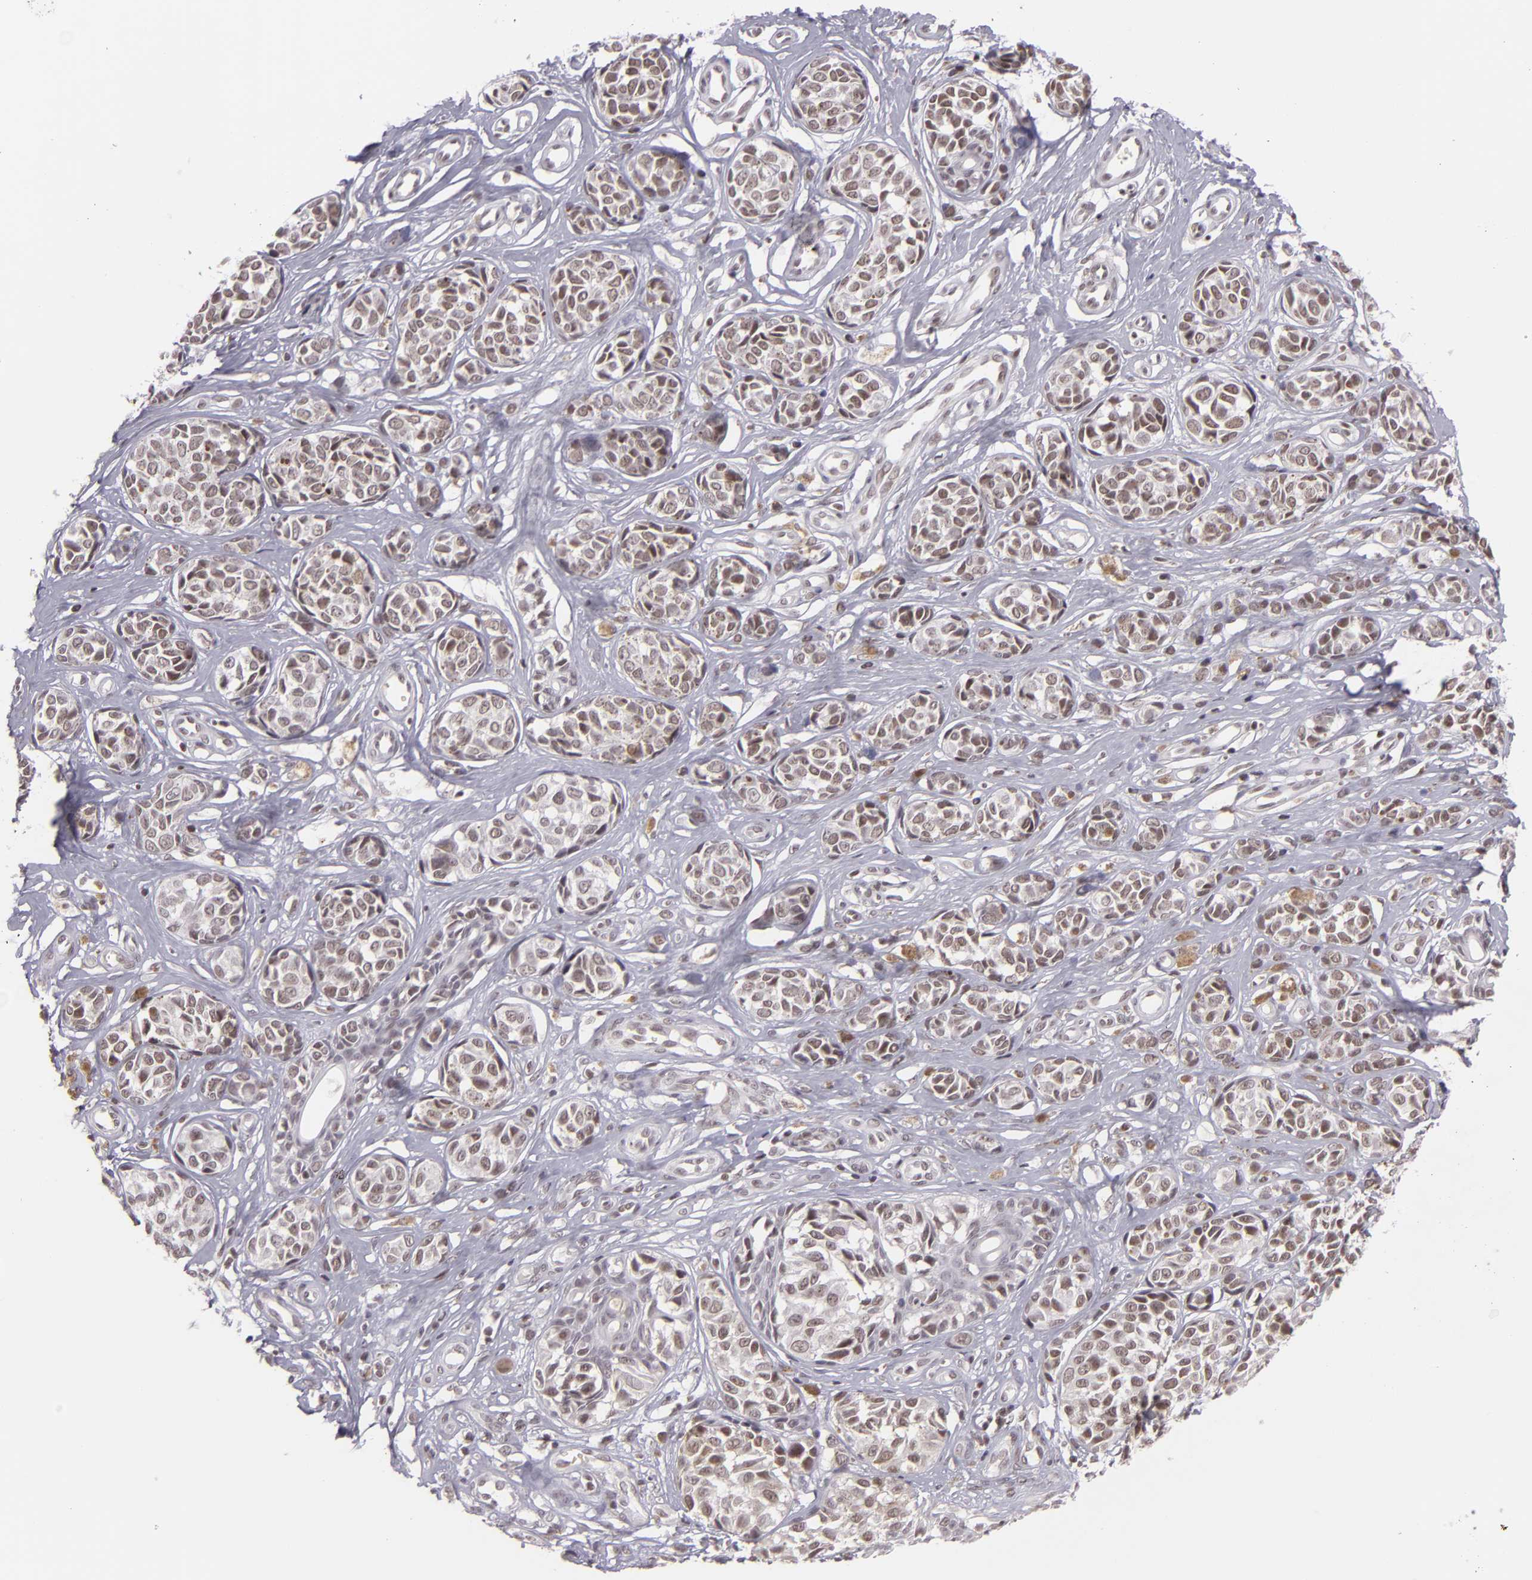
{"staining": {"intensity": "weak", "quantity": "25%-75%", "location": "nuclear"}, "tissue": "melanoma", "cell_type": "Tumor cells", "image_type": "cancer", "snomed": [{"axis": "morphology", "description": "Malignant melanoma, NOS"}, {"axis": "topography", "description": "Skin"}], "caption": "Immunohistochemistry (IHC) (DAB) staining of malignant melanoma demonstrates weak nuclear protein staining in about 25%-75% of tumor cells.", "gene": "ZFX", "patient": {"sex": "male", "age": 79}}